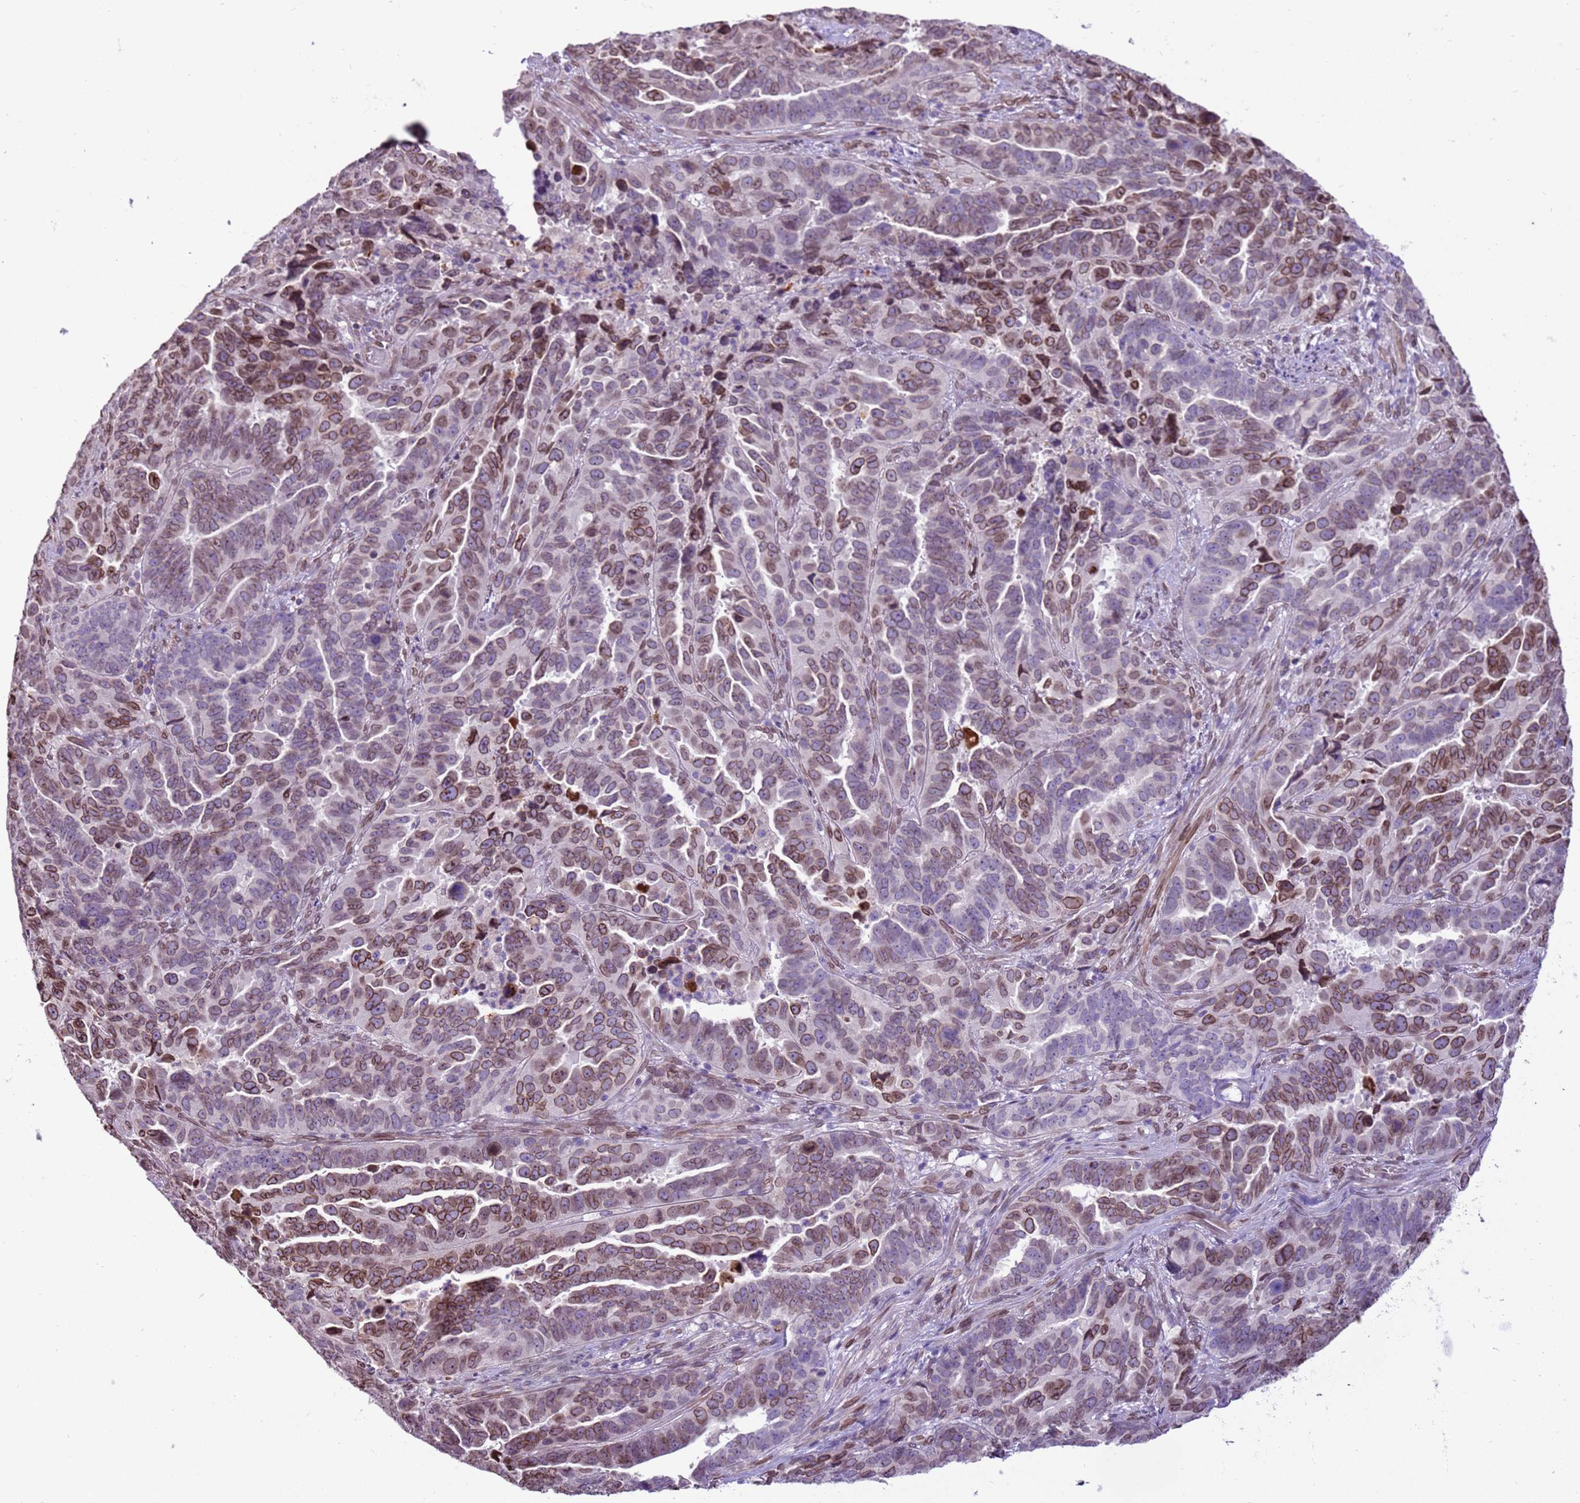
{"staining": {"intensity": "moderate", "quantity": "<25%", "location": "cytoplasmic/membranous,nuclear"}, "tissue": "endometrial cancer", "cell_type": "Tumor cells", "image_type": "cancer", "snomed": [{"axis": "morphology", "description": "Adenocarcinoma, NOS"}, {"axis": "topography", "description": "Endometrium"}], "caption": "Endometrial cancer (adenocarcinoma) stained with DAB (3,3'-diaminobenzidine) immunohistochemistry displays low levels of moderate cytoplasmic/membranous and nuclear staining in approximately <25% of tumor cells. (Brightfield microscopy of DAB IHC at high magnification).", "gene": "TMEM47", "patient": {"sex": "female", "age": 65}}